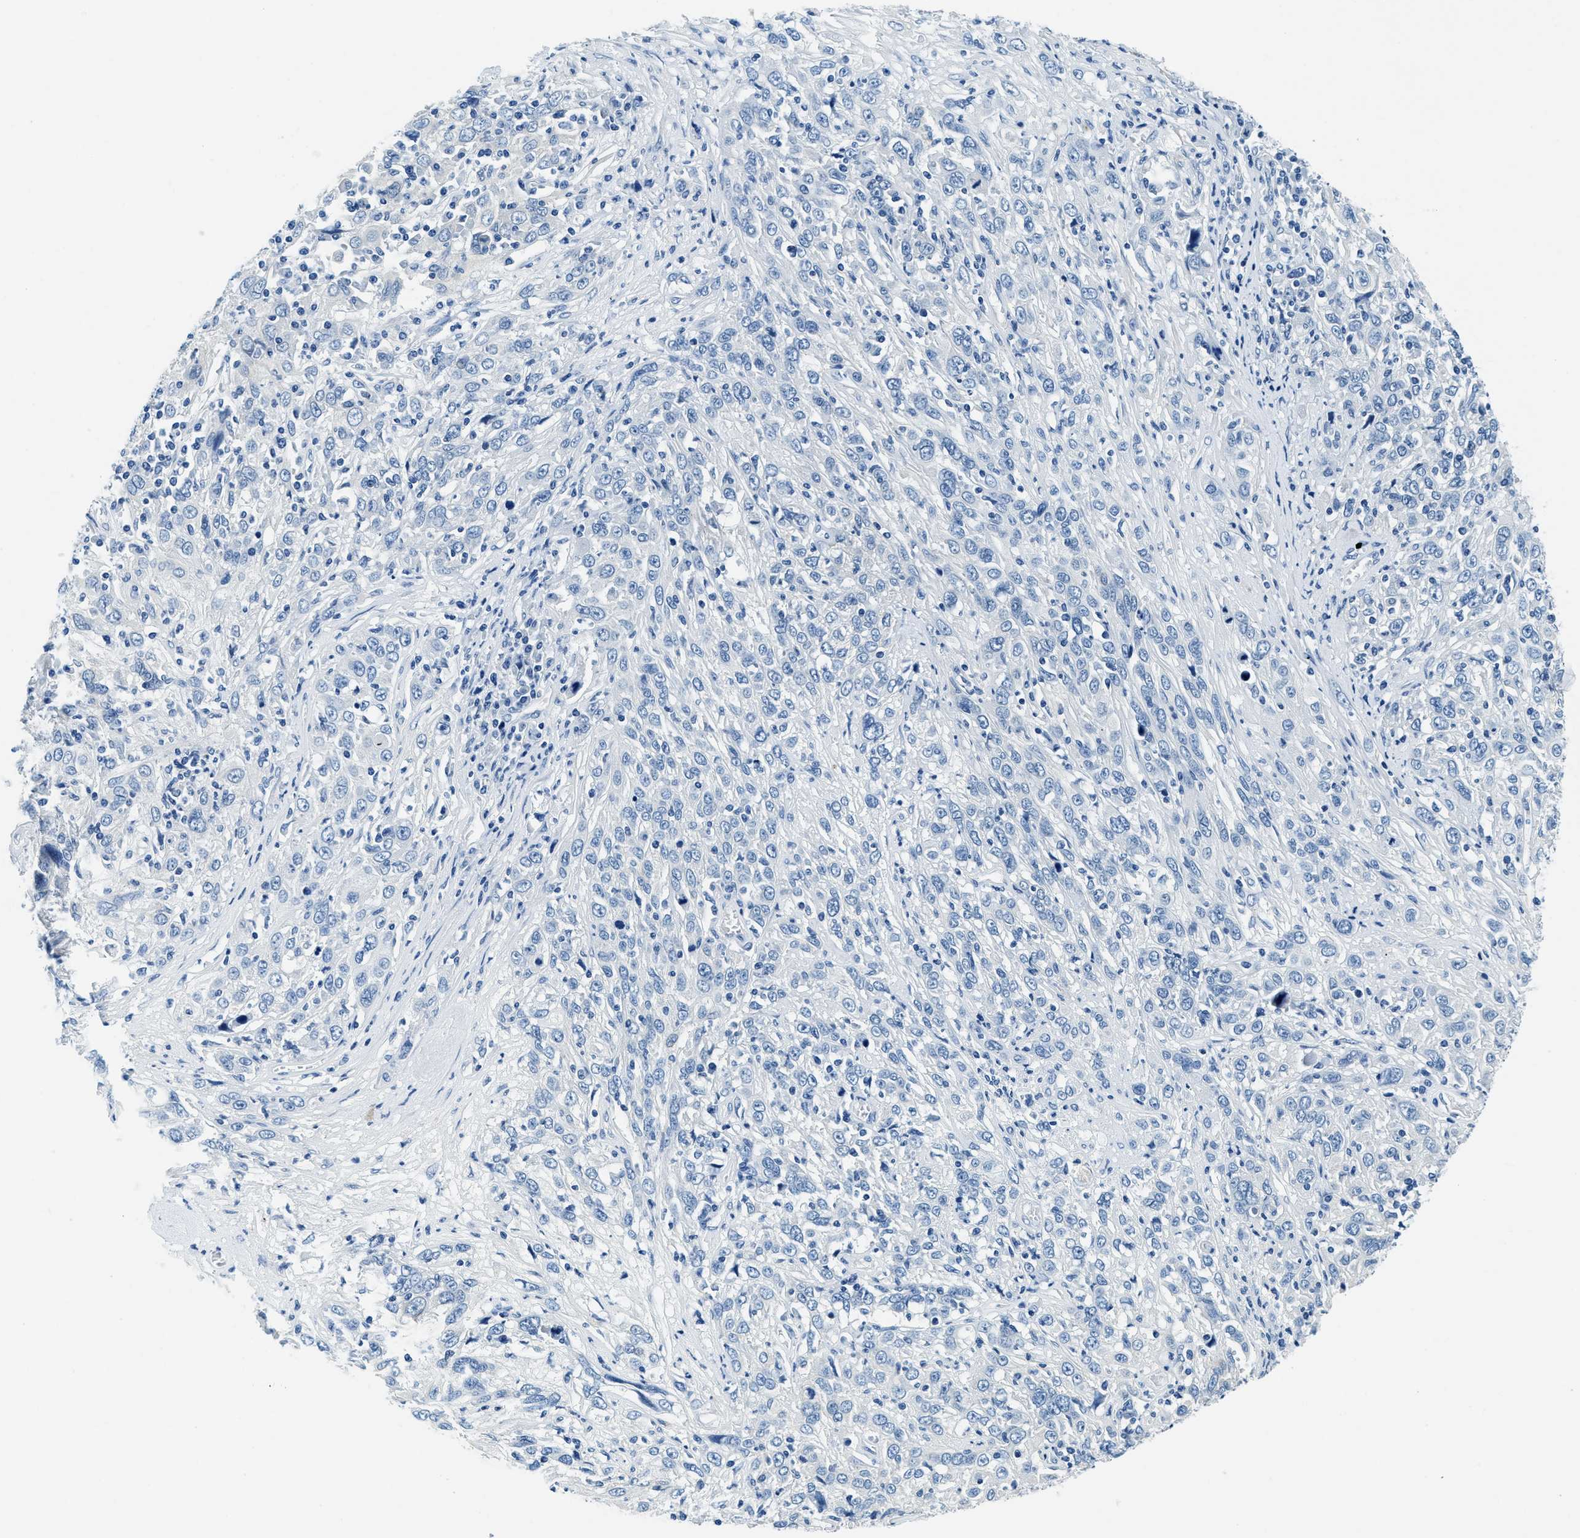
{"staining": {"intensity": "negative", "quantity": "none", "location": "none"}, "tissue": "cervical cancer", "cell_type": "Tumor cells", "image_type": "cancer", "snomed": [{"axis": "morphology", "description": "Squamous cell carcinoma, NOS"}, {"axis": "topography", "description": "Cervix"}], "caption": "Immunohistochemistry of human squamous cell carcinoma (cervical) demonstrates no staining in tumor cells.", "gene": "UBAC2", "patient": {"sex": "female", "age": 46}}